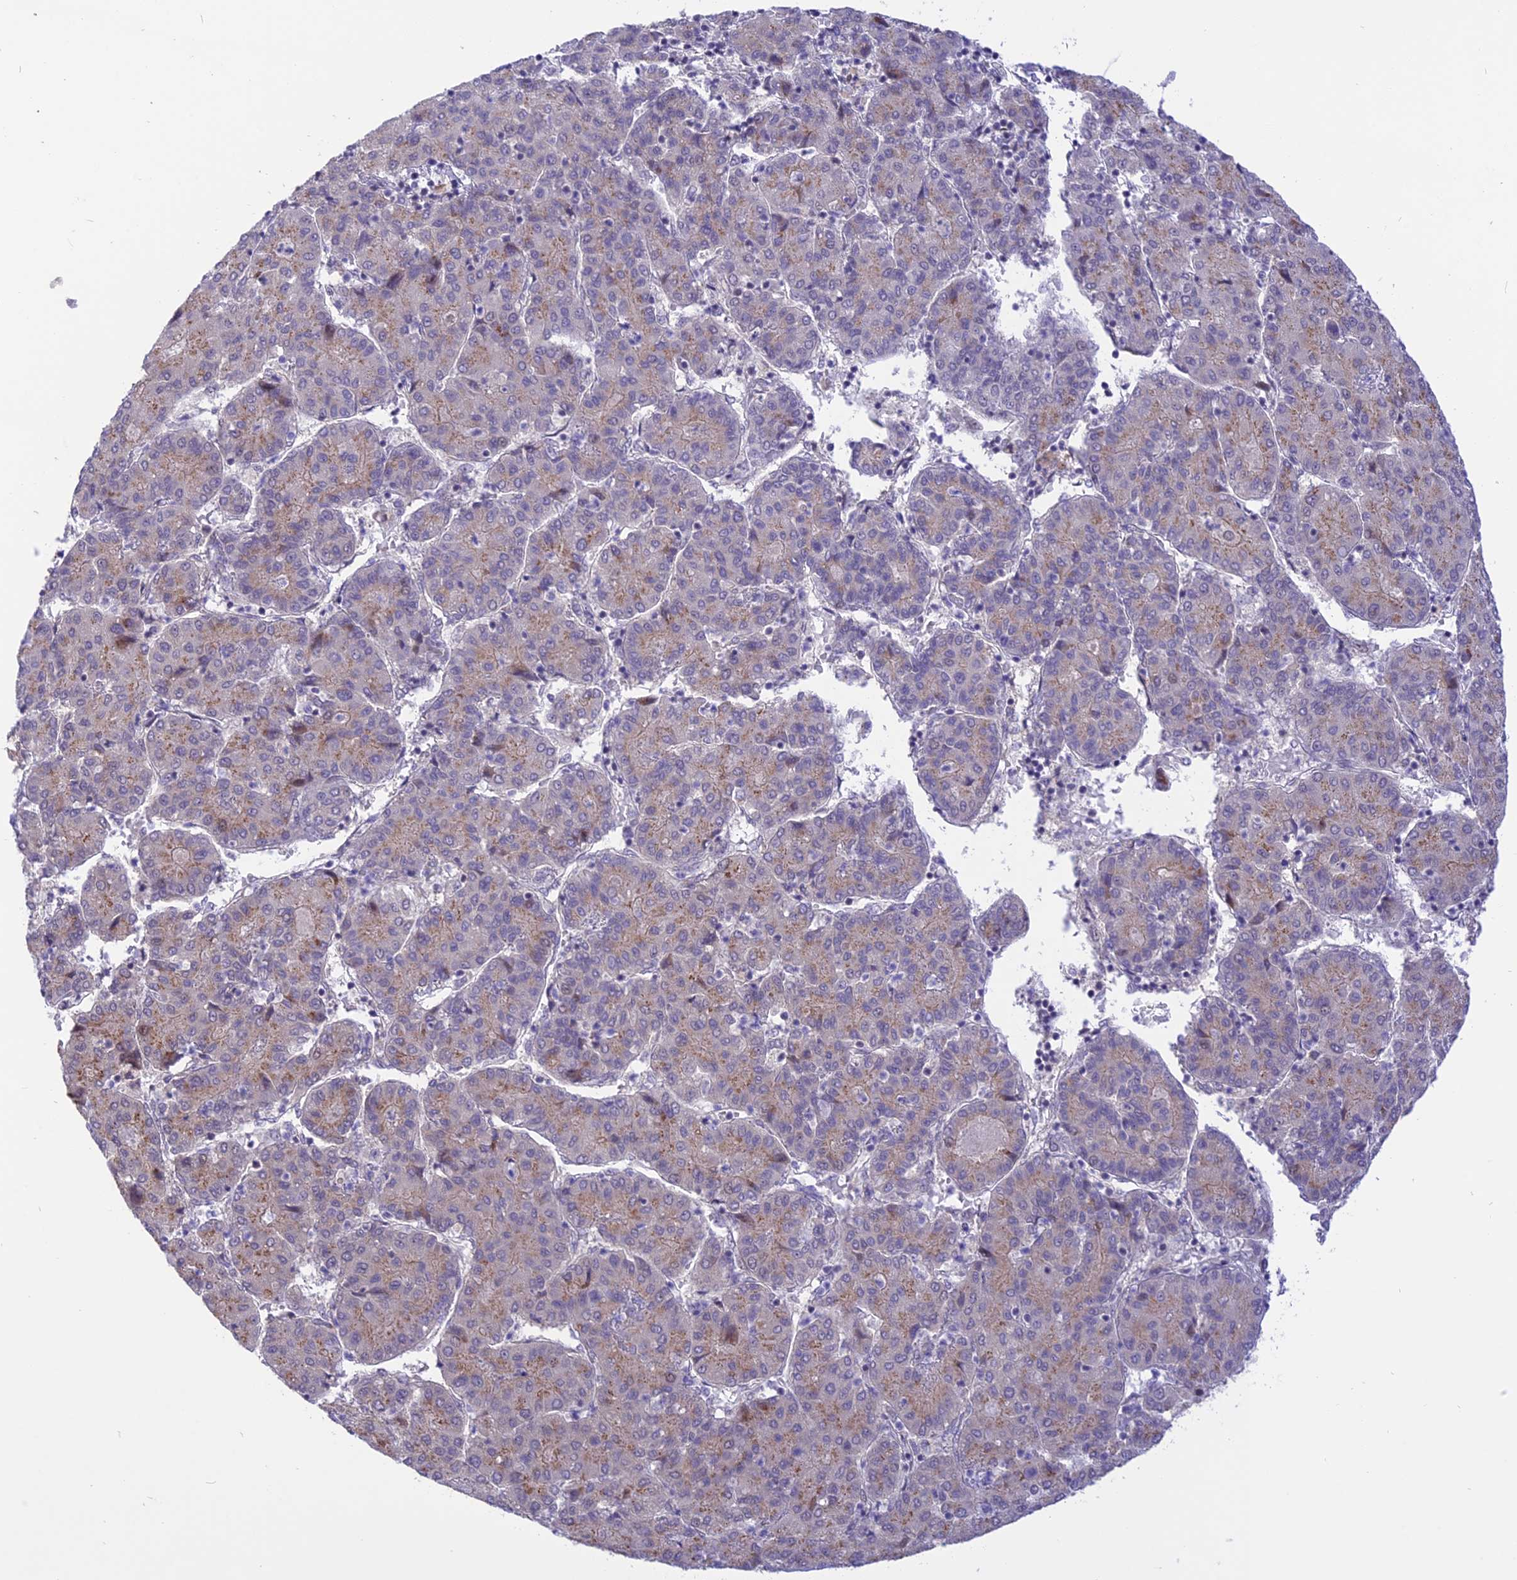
{"staining": {"intensity": "weak", "quantity": "25%-75%", "location": "cytoplasmic/membranous"}, "tissue": "liver cancer", "cell_type": "Tumor cells", "image_type": "cancer", "snomed": [{"axis": "morphology", "description": "Carcinoma, Hepatocellular, NOS"}, {"axis": "topography", "description": "Liver"}], "caption": "The micrograph displays staining of liver hepatocellular carcinoma, revealing weak cytoplasmic/membranous protein expression (brown color) within tumor cells. (IHC, brightfield microscopy, high magnification).", "gene": "ZNF837", "patient": {"sex": "male", "age": 65}}